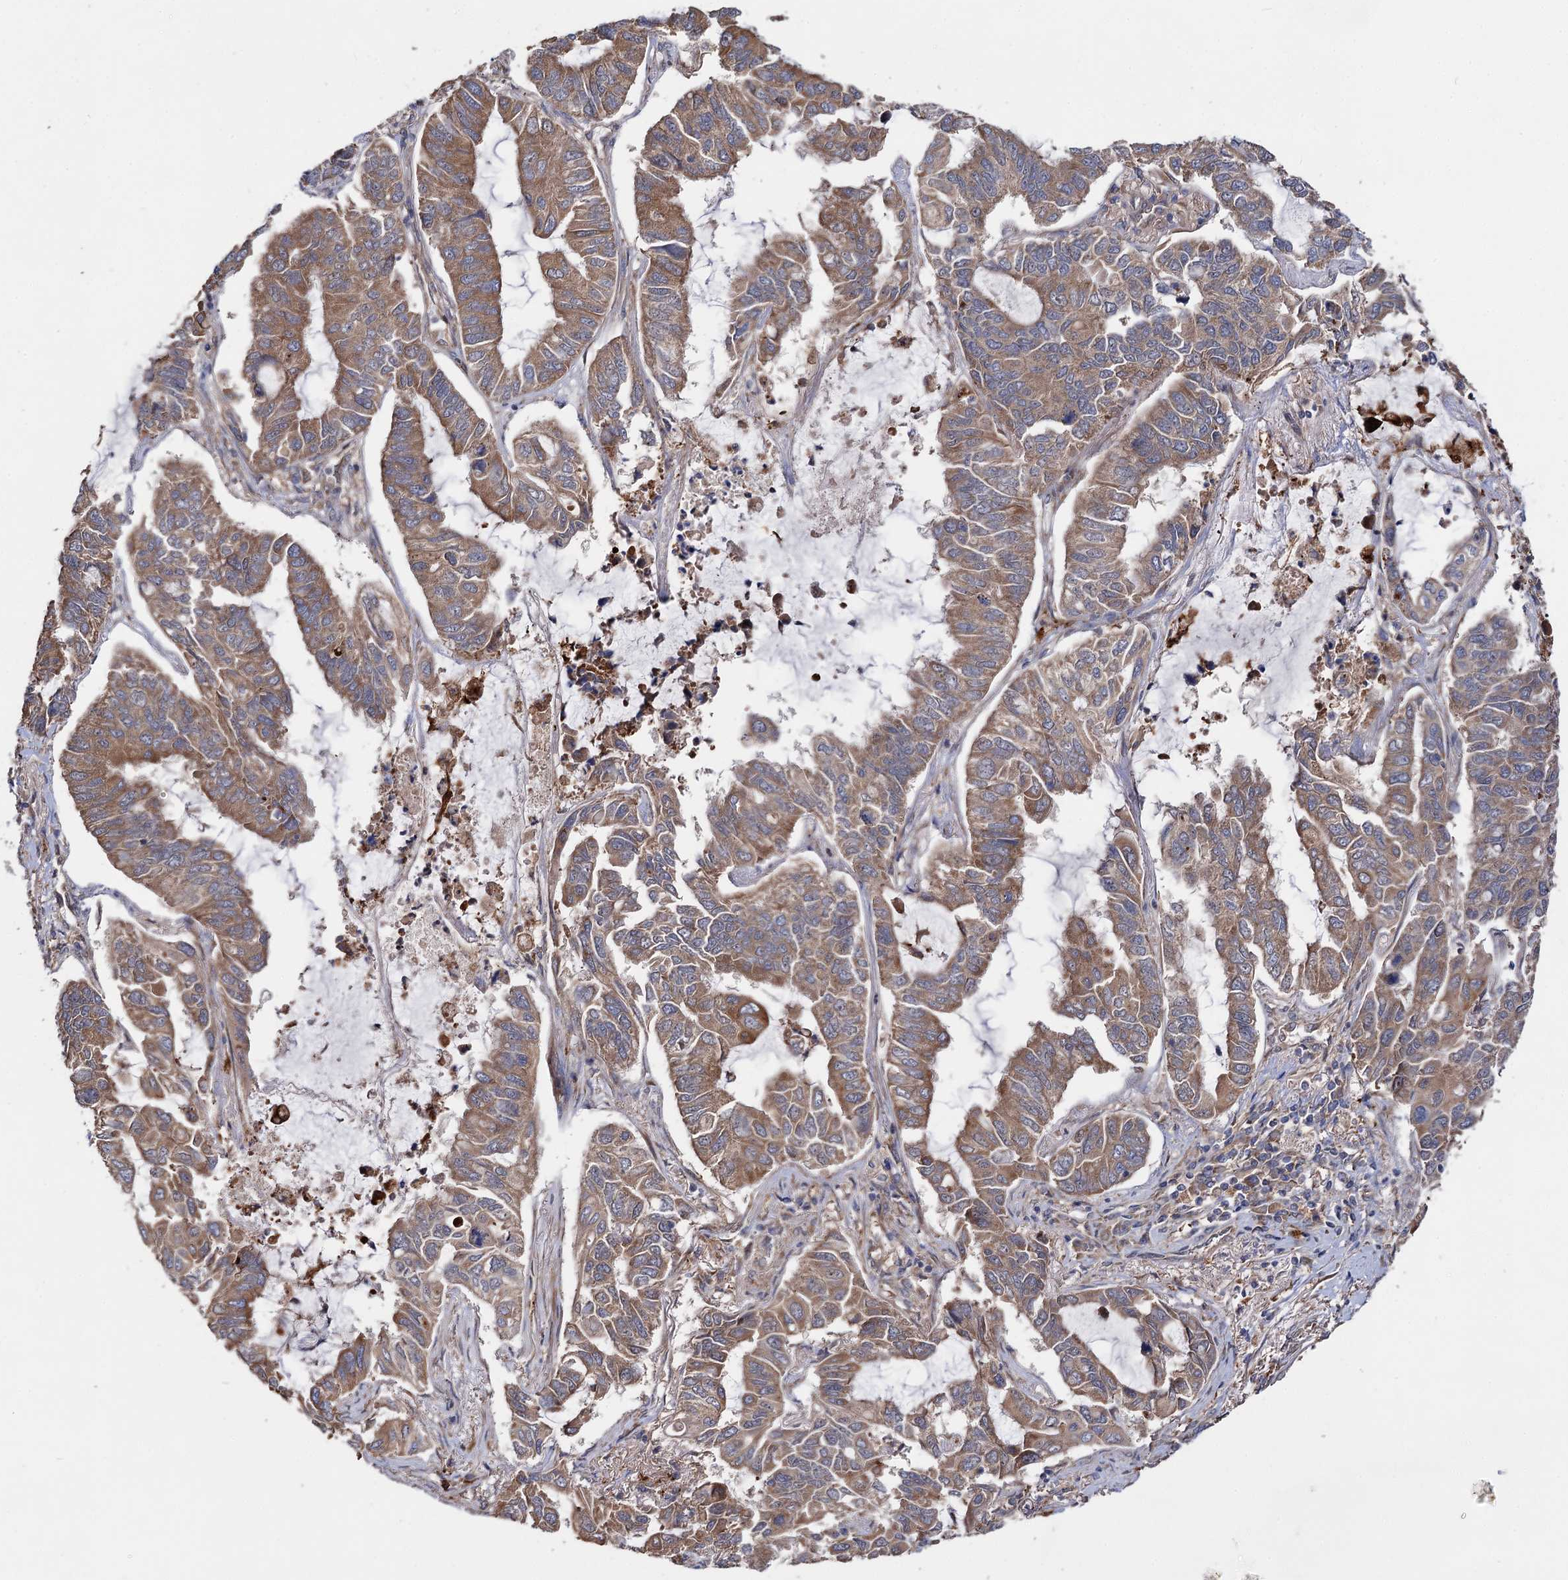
{"staining": {"intensity": "moderate", "quantity": ">75%", "location": "cytoplasmic/membranous"}, "tissue": "lung cancer", "cell_type": "Tumor cells", "image_type": "cancer", "snomed": [{"axis": "morphology", "description": "Adenocarcinoma, NOS"}, {"axis": "topography", "description": "Lung"}], "caption": "Human lung adenocarcinoma stained with a brown dye exhibits moderate cytoplasmic/membranous positive positivity in about >75% of tumor cells.", "gene": "NAA25", "patient": {"sex": "male", "age": 64}}